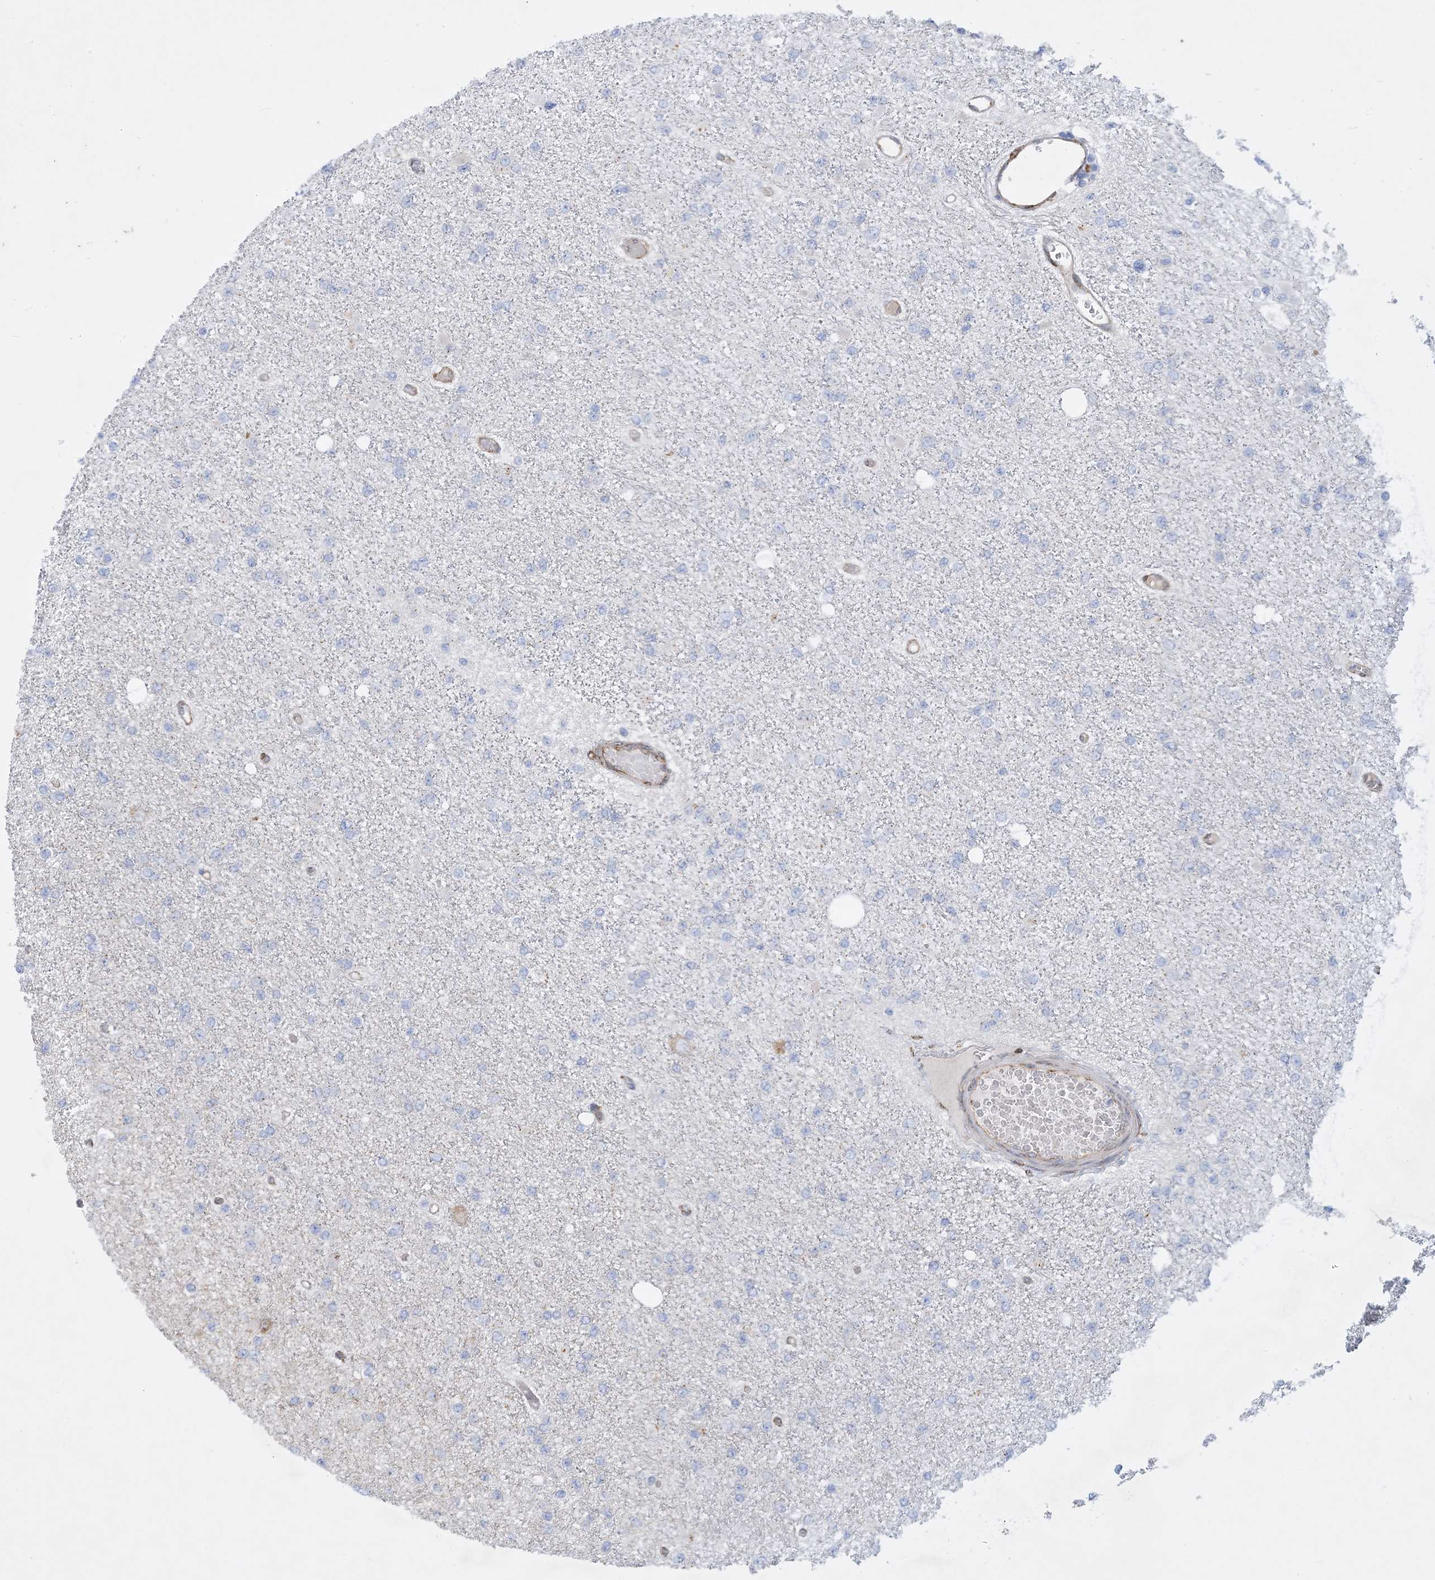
{"staining": {"intensity": "negative", "quantity": "none", "location": "none"}, "tissue": "glioma", "cell_type": "Tumor cells", "image_type": "cancer", "snomed": [{"axis": "morphology", "description": "Glioma, malignant, Low grade"}, {"axis": "topography", "description": "Brain"}], "caption": "Immunohistochemical staining of human malignant glioma (low-grade) exhibits no significant staining in tumor cells. (Immunohistochemistry (ihc), brightfield microscopy, high magnification).", "gene": "RBMS3", "patient": {"sex": "female", "age": 22}}